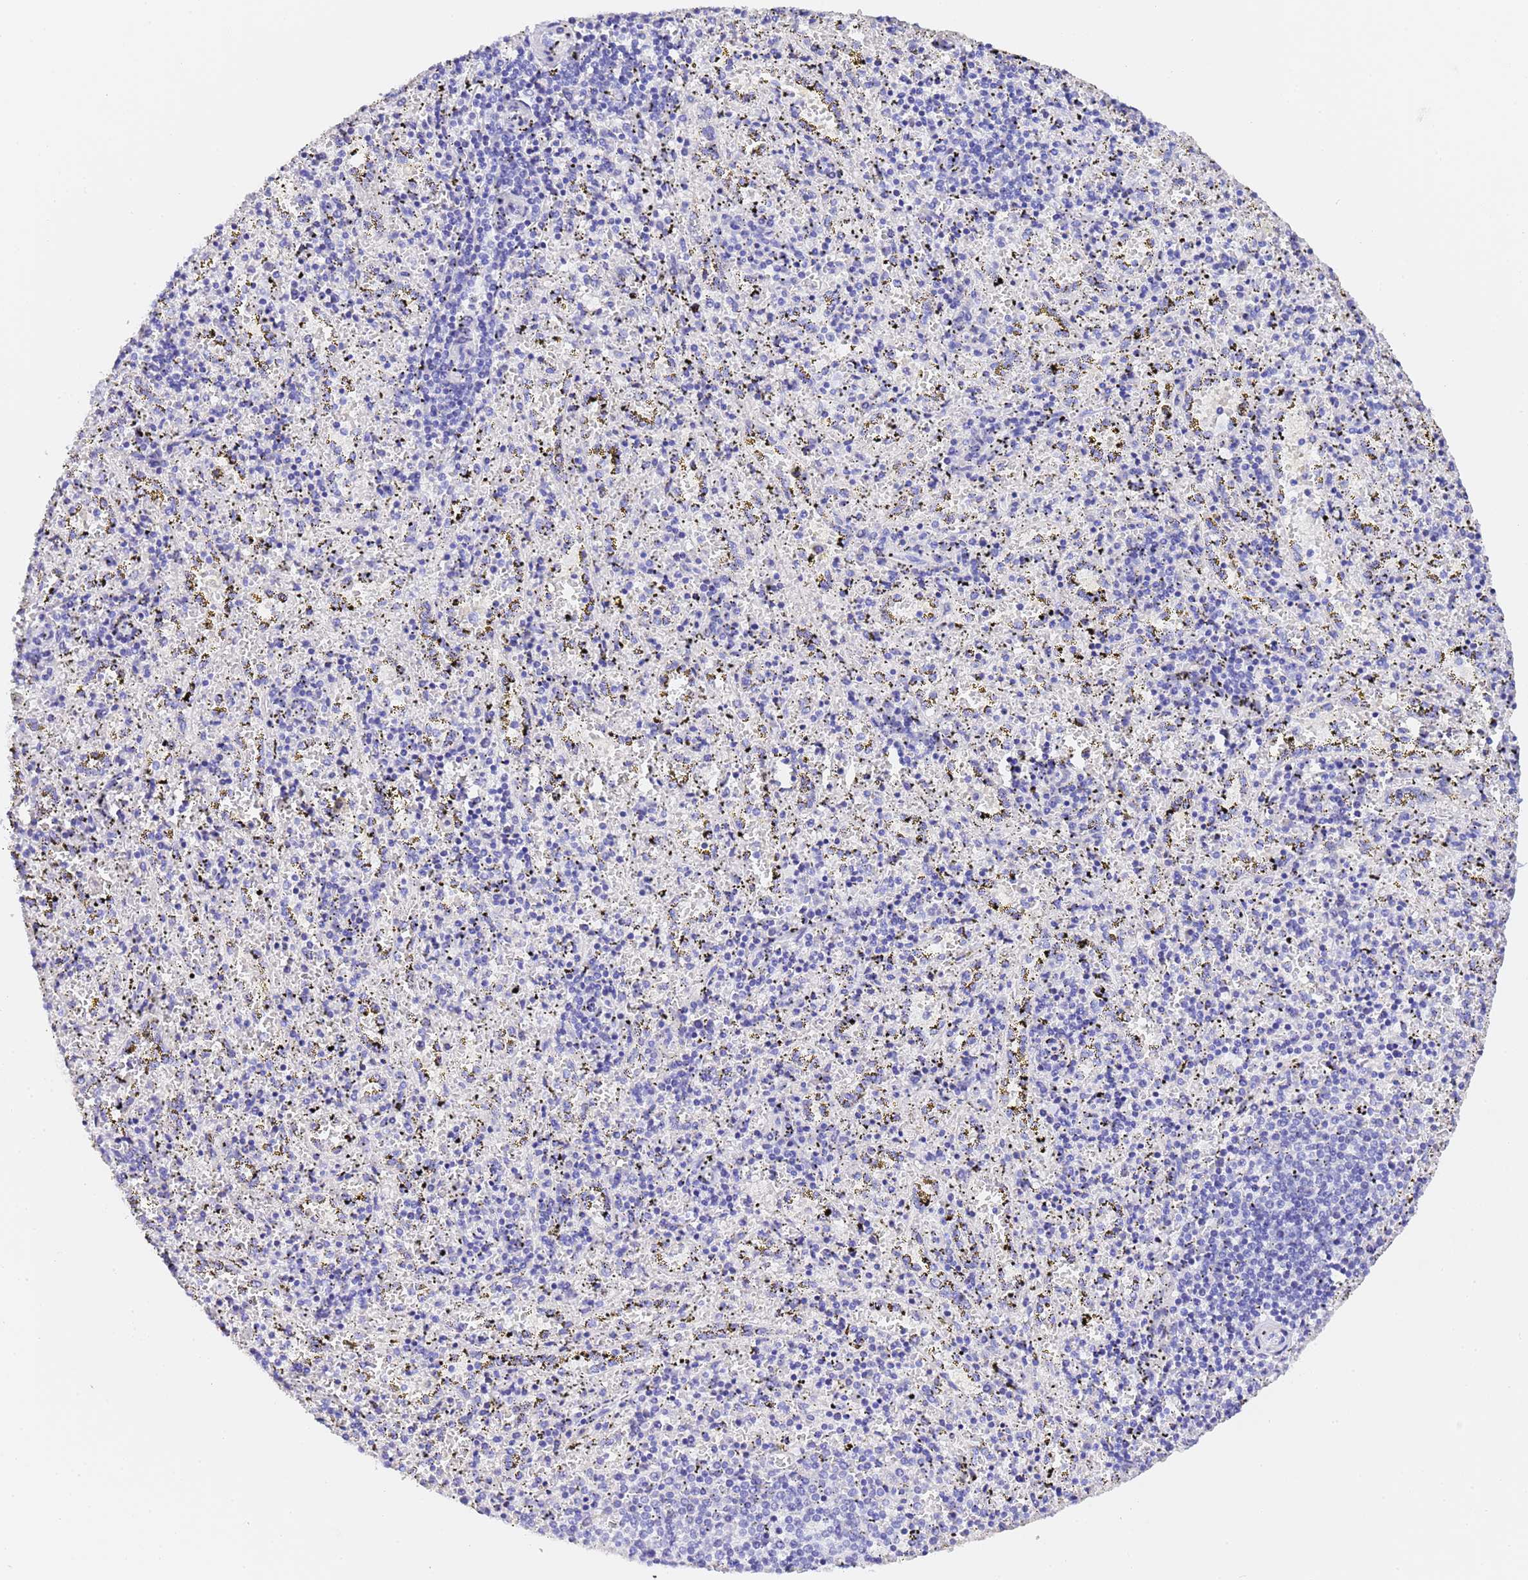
{"staining": {"intensity": "negative", "quantity": "none", "location": "none"}, "tissue": "spleen", "cell_type": "Cells in red pulp", "image_type": "normal", "snomed": [{"axis": "morphology", "description": "Normal tissue, NOS"}, {"axis": "topography", "description": "Spleen"}], "caption": "This image is of unremarkable spleen stained with IHC to label a protein in brown with the nuclei are counter-stained blue. There is no positivity in cells in red pulp.", "gene": "GABRA1", "patient": {"sex": "male", "age": 11}}